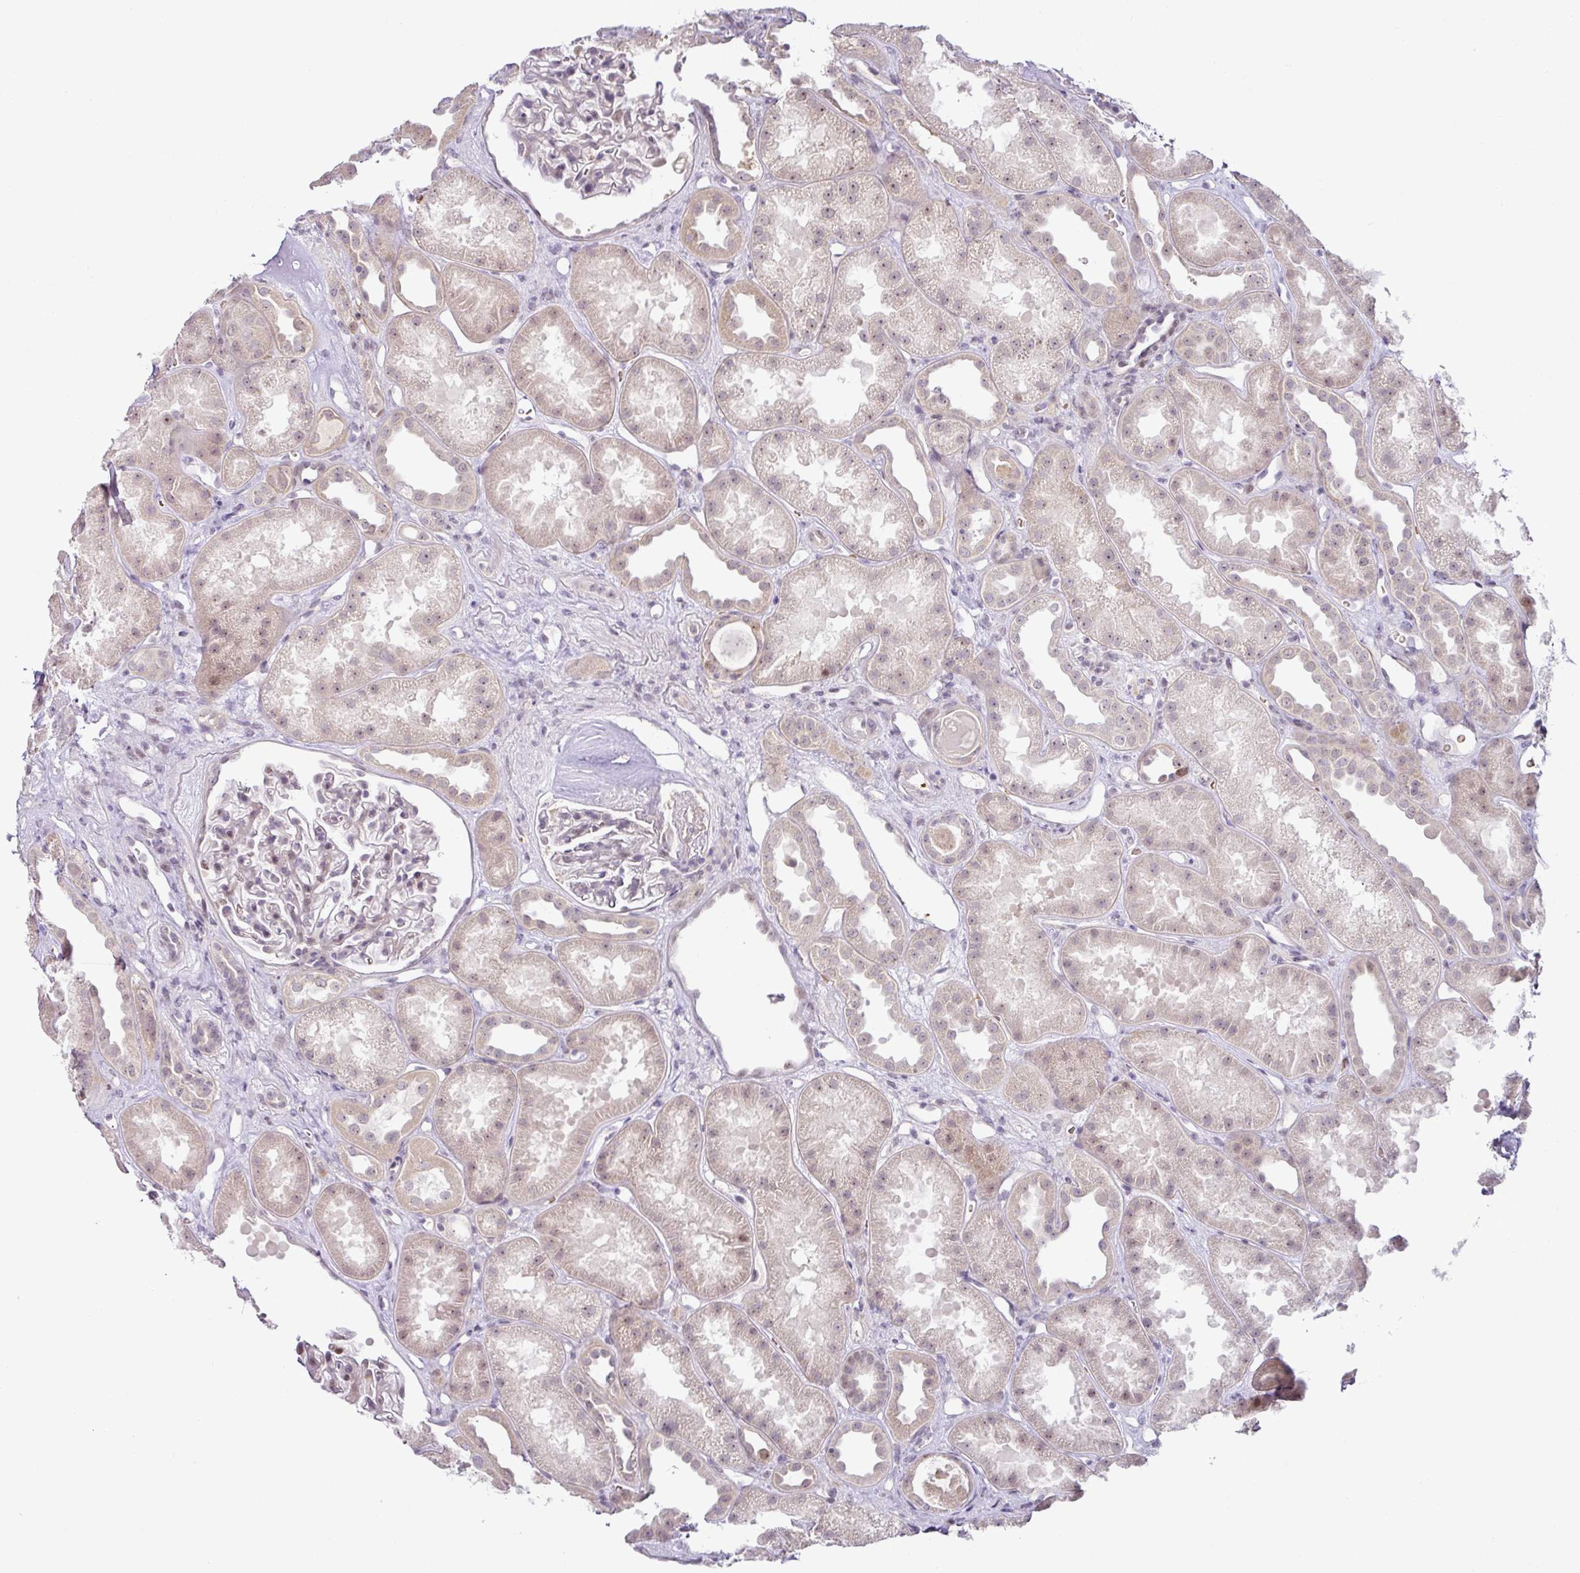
{"staining": {"intensity": "moderate", "quantity": "<25%", "location": "nuclear"}, "tissue": "kidney", "cell_type": "Cells in glomeruli", "image_type": "normal", "snomed": [{"axis": "morphology", "description": "Normal tissue, NOS"}, {"axis": "topography", "description": "Kidney"}], "caption": "Cells in glomeruli reveal moderate nuclear positivity in about <25% of cells in unremarkable kidney. (DAB (3,3'-diaminobenzidine) IHC, brown staining for protein, blue staining for nuclei).", "gene": "PARP2", "patient": {"sex": "male", "age": 61}}